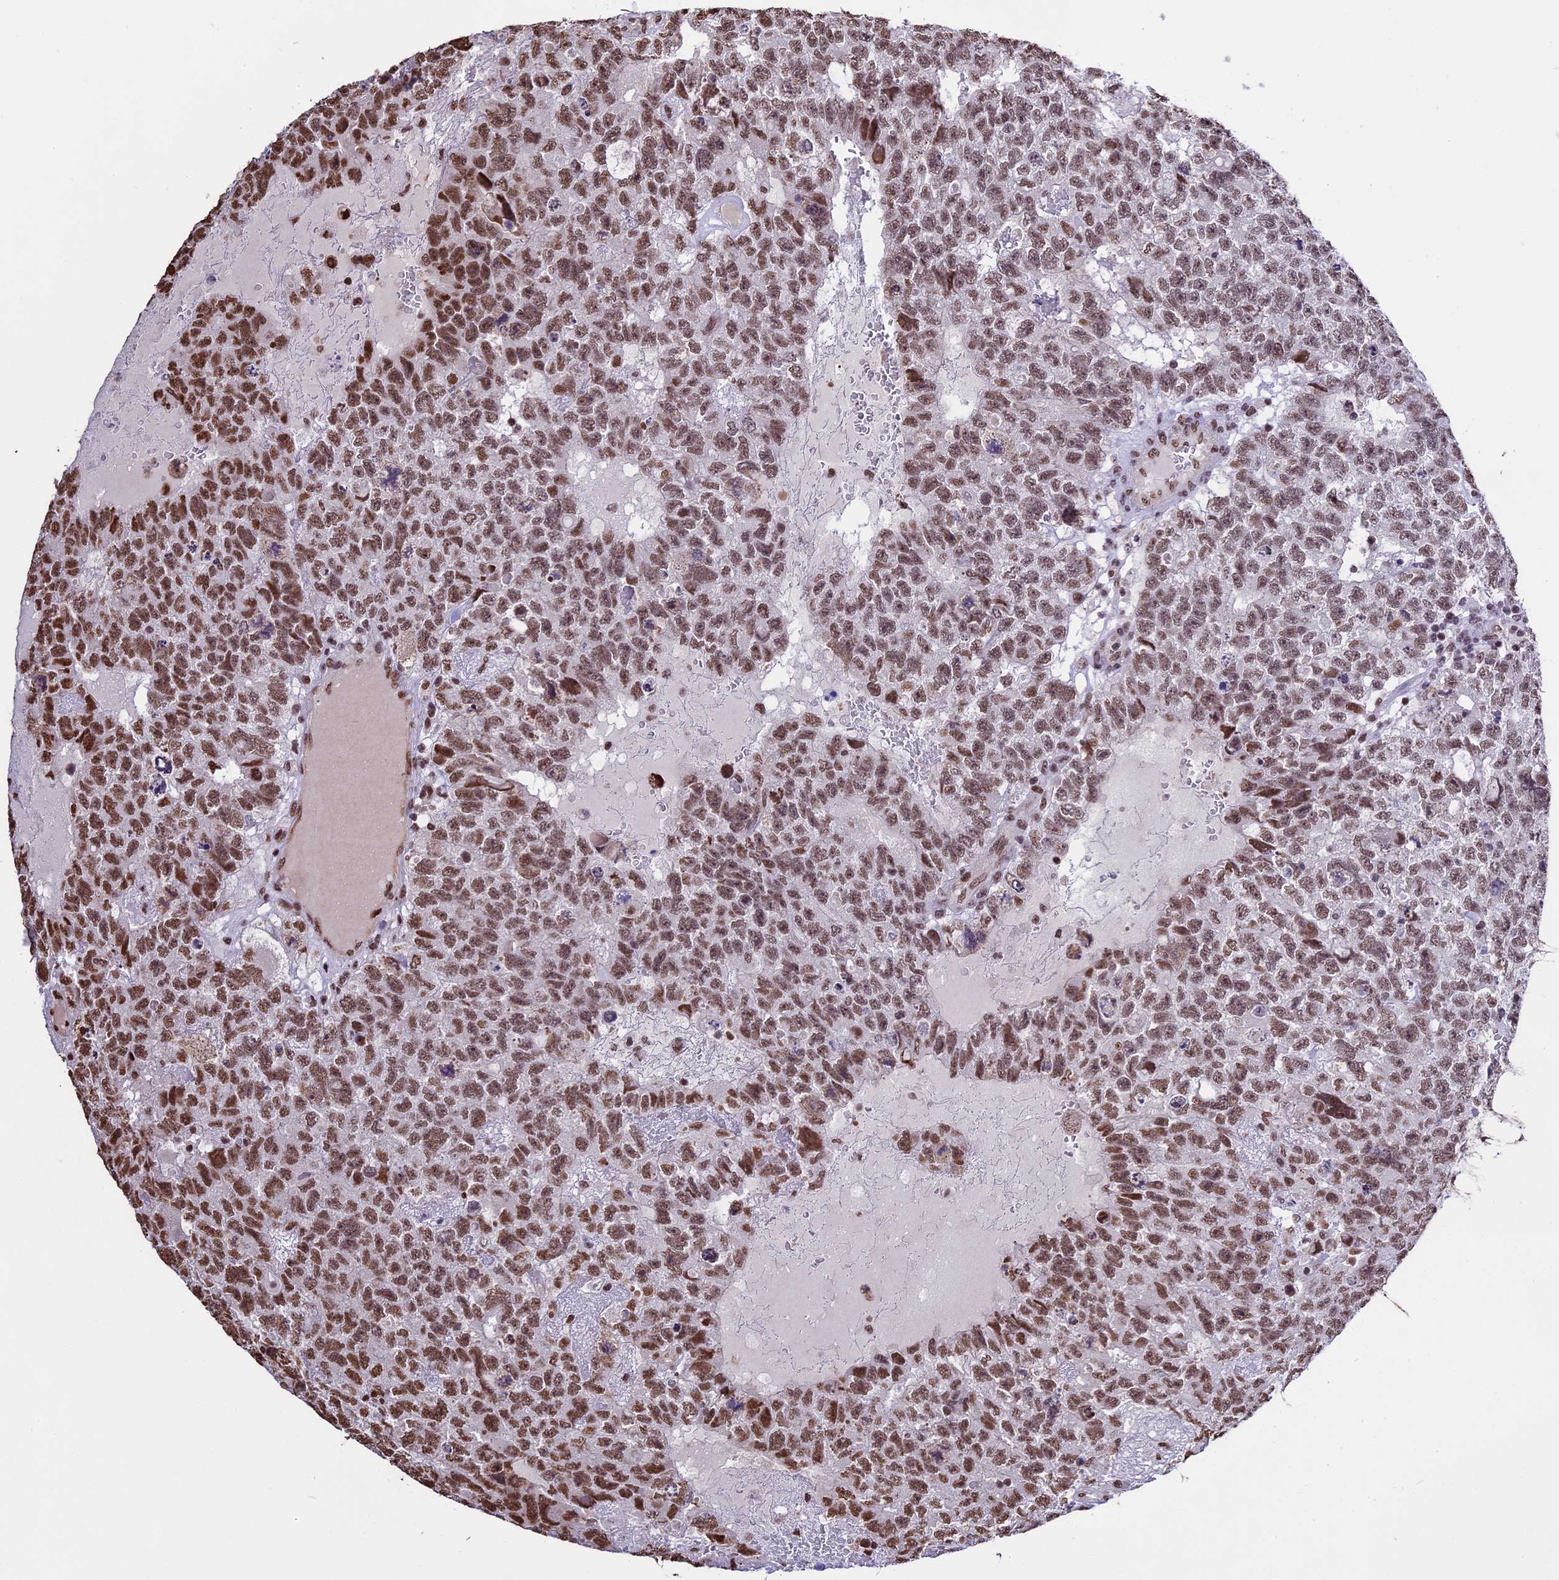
{"staining": {"intensity": "moderate", "quantity": ">75%", "location": "nuclear"}, "tissue": "testis cancer", "cell_type": "Tumor cells", "image_type": "cancer", "snomed": [{"axis": "morphology", "description": "Carcinoma, Embryonal, NOS"}, {"axis": "topography", "description": "Testis"}], "caption": "Human testis cancer stained for a protein (brown) demonstrates moderate nuclear positive expression in about >75% of tumor cells.", "gene": "POLR3E", "patient": {"sex": "male", "age": 26}}